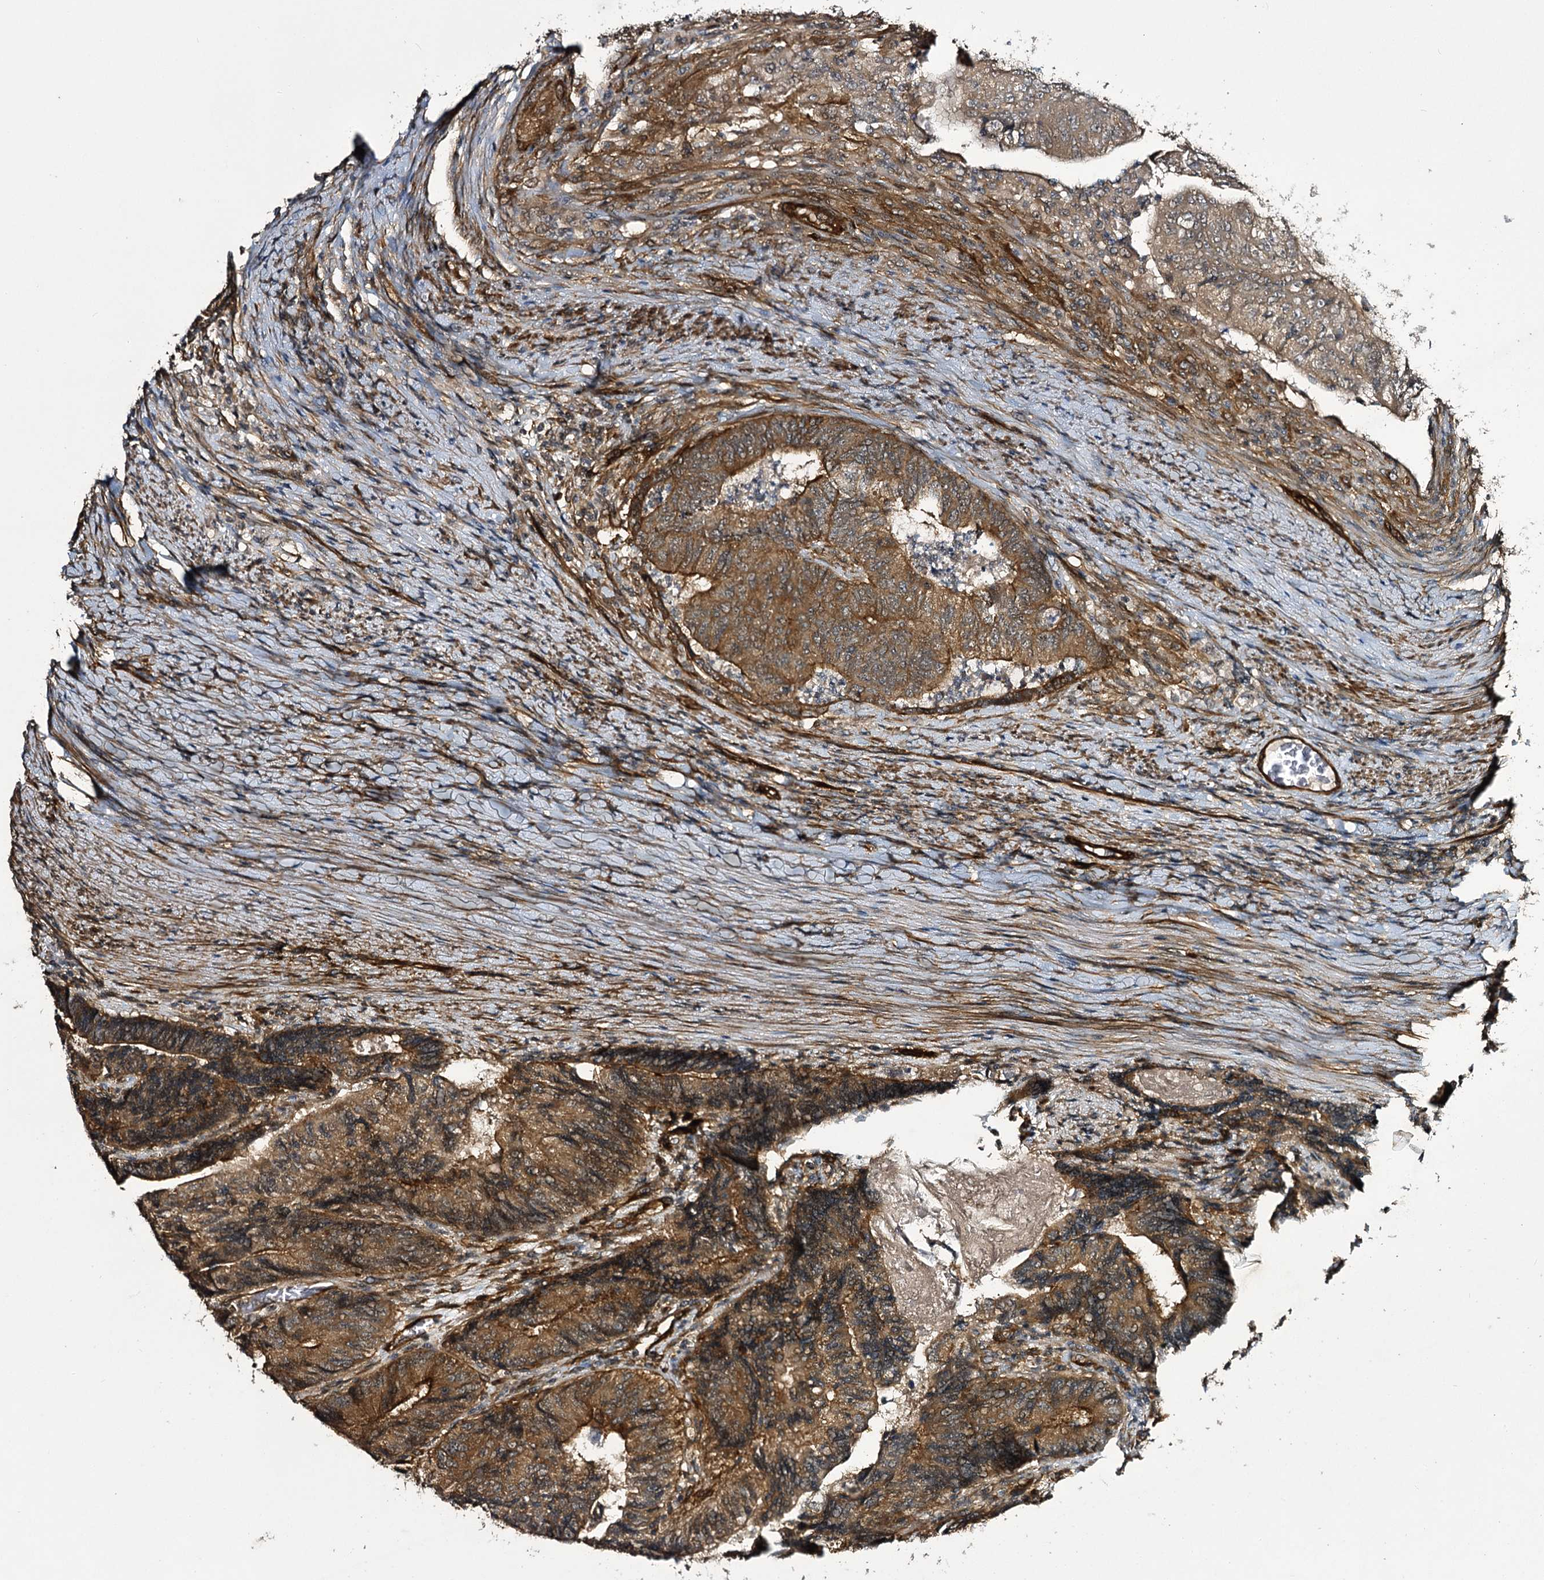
{"staining": {"intensity": "moderate", "quantity": ">75%", "location": "cytoplasmic/membranous"}, "tissue": "colorectal cancer", "cell_type": "Tumor cells", "image_type": "cancer", "snomed": [{"axis": "morphology", "description": "Adenocarcinoma, NOS"}, {"axis": "topography", "description": "Colon"}], "caption": "Colorectal cancer (adenocarcinoma) stained for a protein shows moderate cytoplasmic/membranous positivity in tumor cells.", "gene": "MYO1C", "patient": {"sex": "female", "age": 67}}